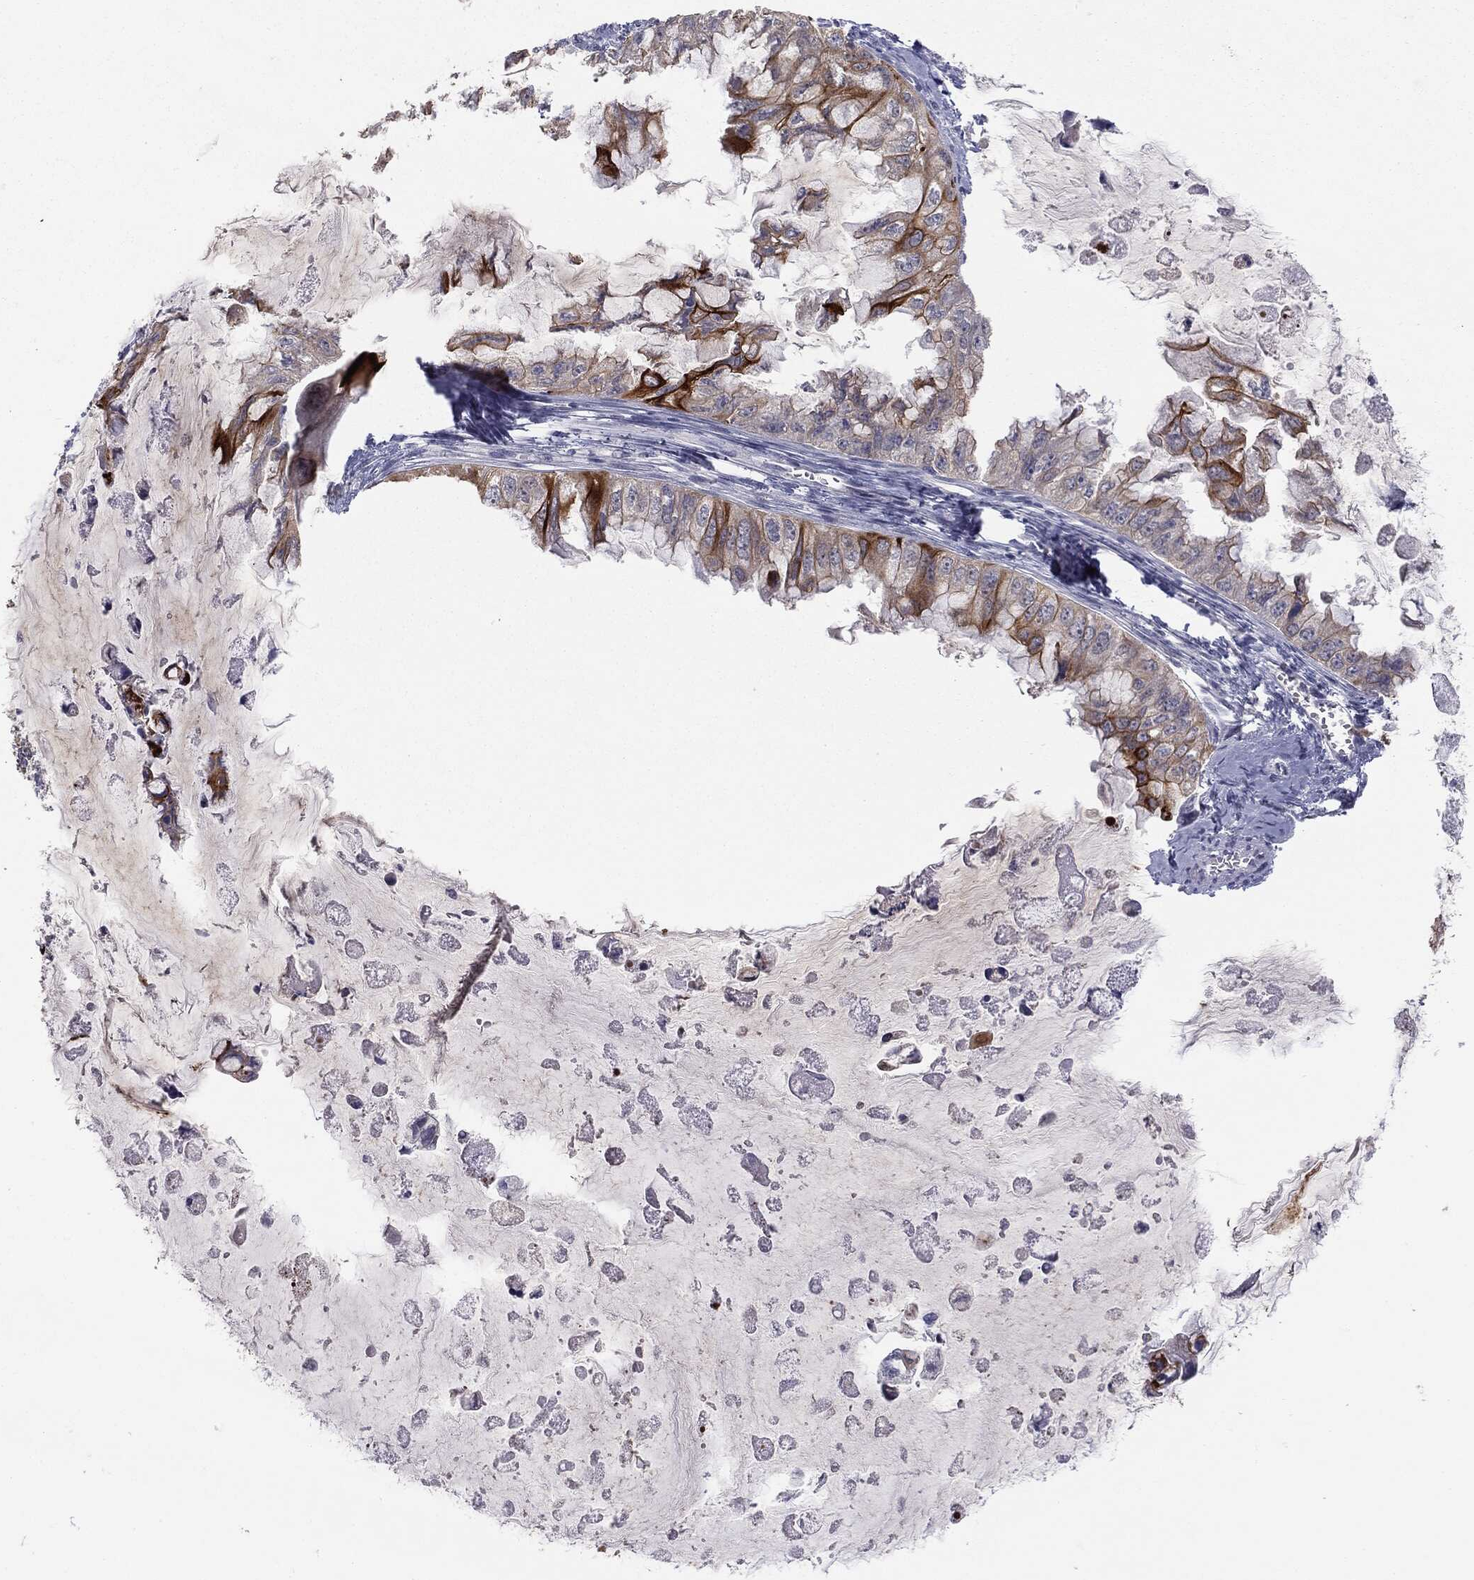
{"staining": {"intensity": "strong", "quantity": "<25%", "location": "cytoplasmic/membranous"}, "tissue": "ovarian cancer", "cell_type": "Tumor cells", "image_type": "cancer", "snomed": [{"axis": "morphology", "description": "Cystadenocarcinoma, mucinous, NOS"}, {"axis": "topography", "description": "Ovary"}], "caption": "A brown stain highlights strong cytoplasmic/membranous staining of a protein in human ovarian mucinous cystadenocarcinoma tumor cells.", "gene": "MUC1", "patient": {"sex": "female", "age": 72}}